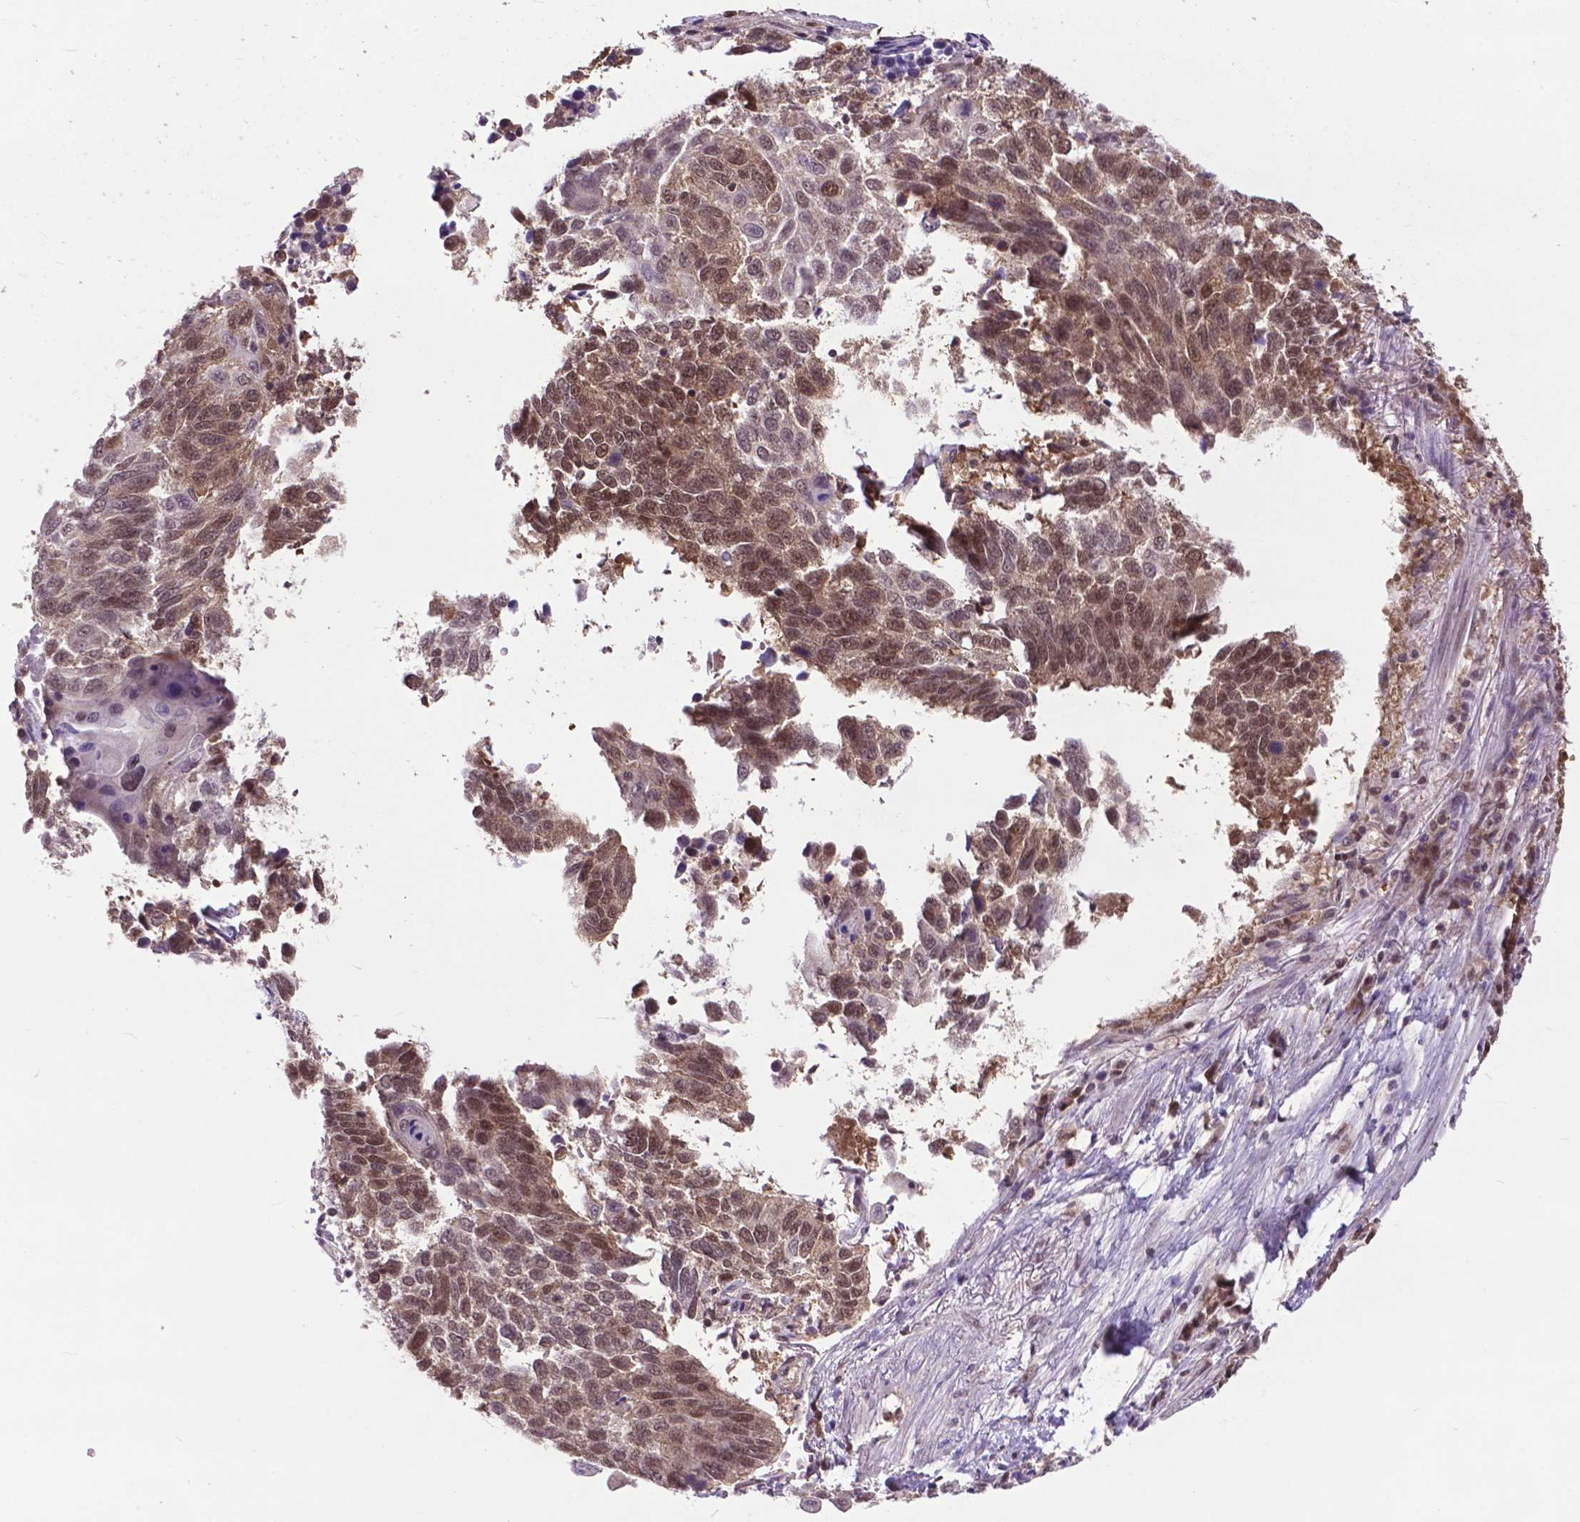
{"staining": {"intensity": "moderate", "quantity": ">75%", "location": "nuclear"}, "tissue": "lung cancer", "cell_type": "Tumor cells", "image_type": "cancer", "snomed": [{"axis": "morphology", "description": "Squamous cell carcinoma, NOS"}, {"axis": "topography", "description": "Lung"}], "caption": "Squamous cell carcinoma (lung) stained with IHC demonstrates moderate nuclear expression in about >75% of tumor cells. (IHC, brightfield microscopy, high magnification).", "gene": "FAF1", "patient": {"sex": "male", "age": 73}}